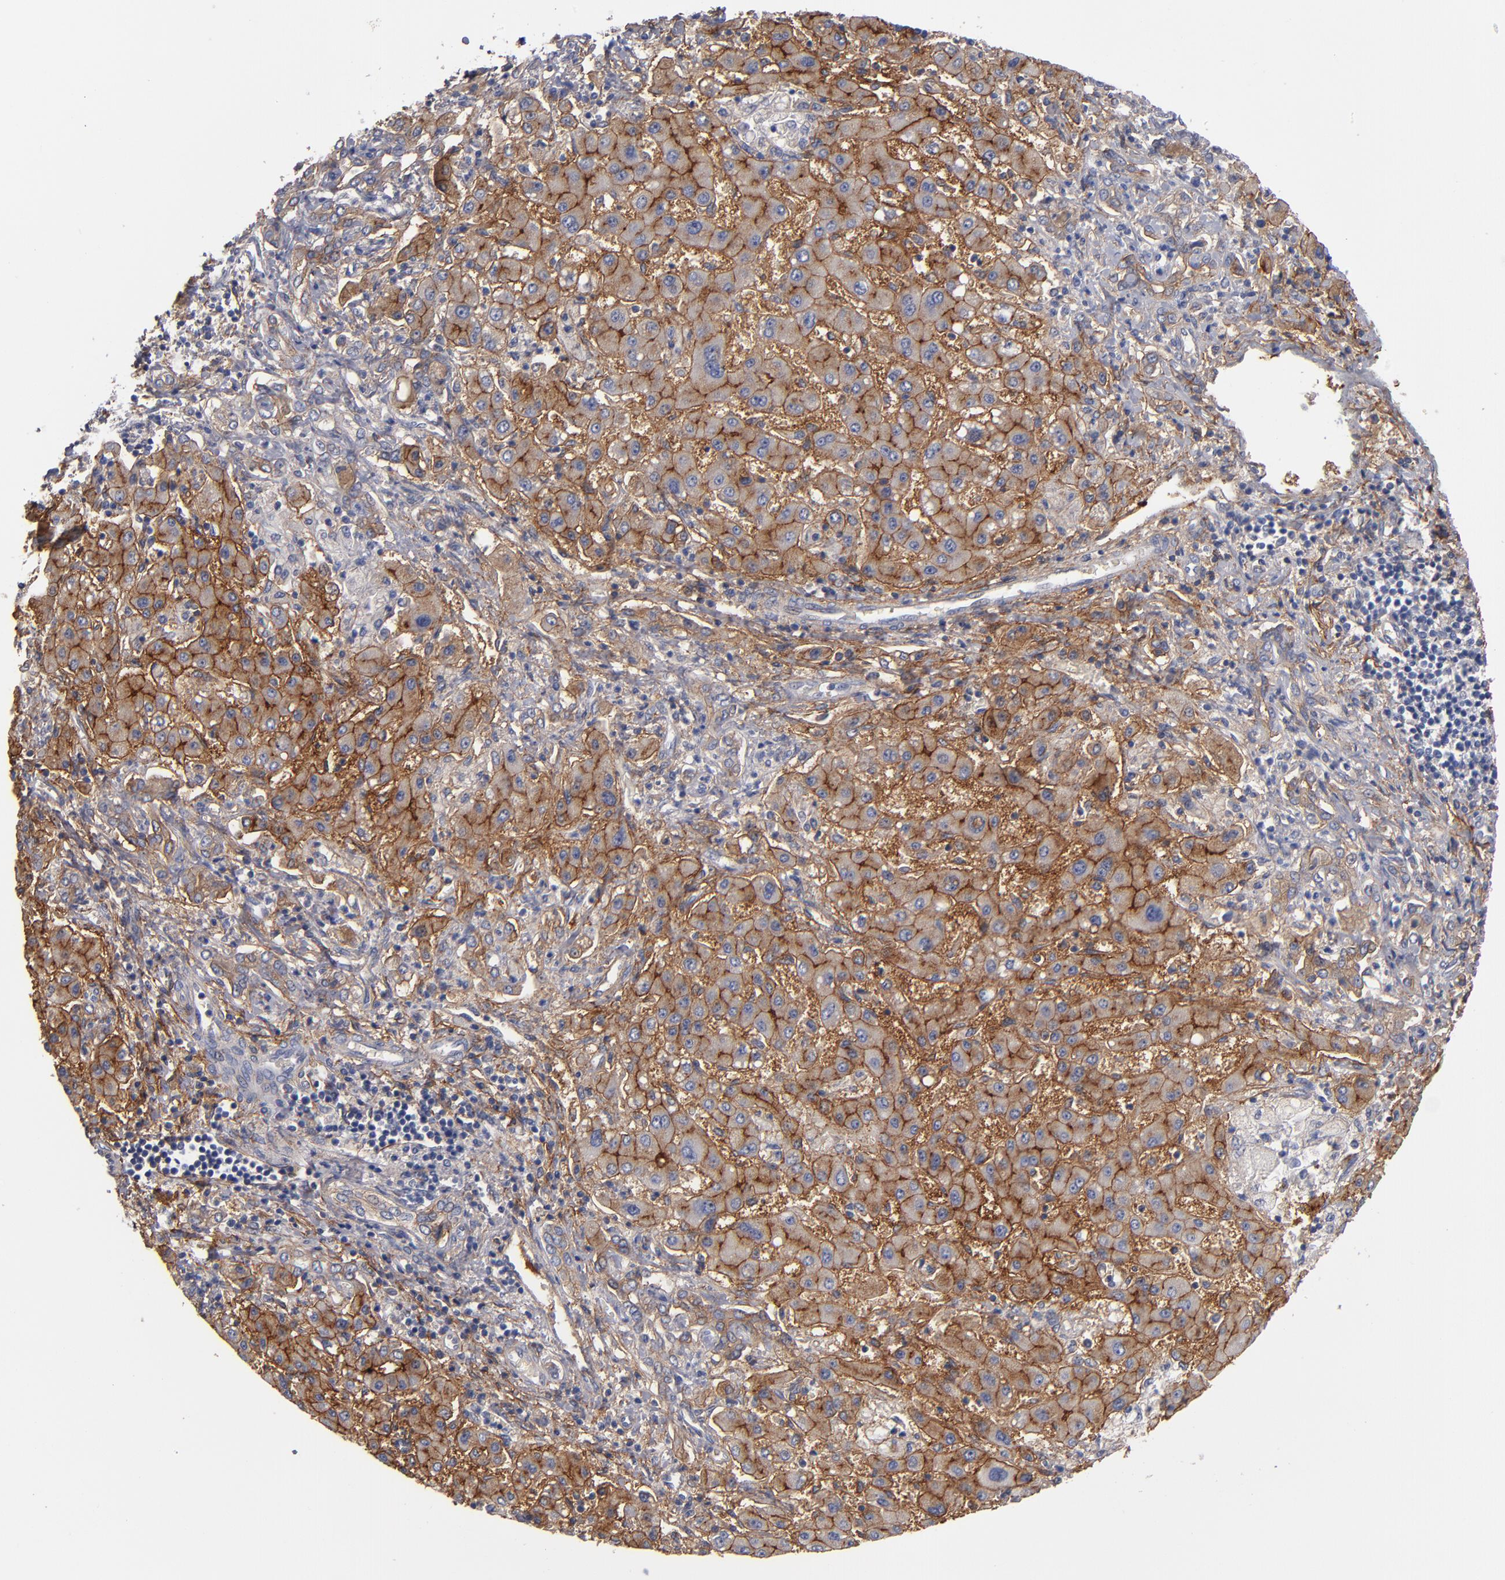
{"staining": {"intensity": "strong", "quantity": ">75%", "location": "cytoplasmic/membranous"}, "tissue": "liver cancer", "cell_type": "Tumor cells", "image_type": "cancer", "snomed": [{"axis": "morphology", "description": "Cholangiocarcinoma"}, {"axis": "topography", "description": "Liver"}], "caption": "Immunohistochemical staining of liver cholangiocarcinoma reveals high levels of strong cytoplasmic/membranous protein expression in about >75% of tumor cells.", "gene": "PLSCR4", "patient": {"sex": "male", "age": 50}}